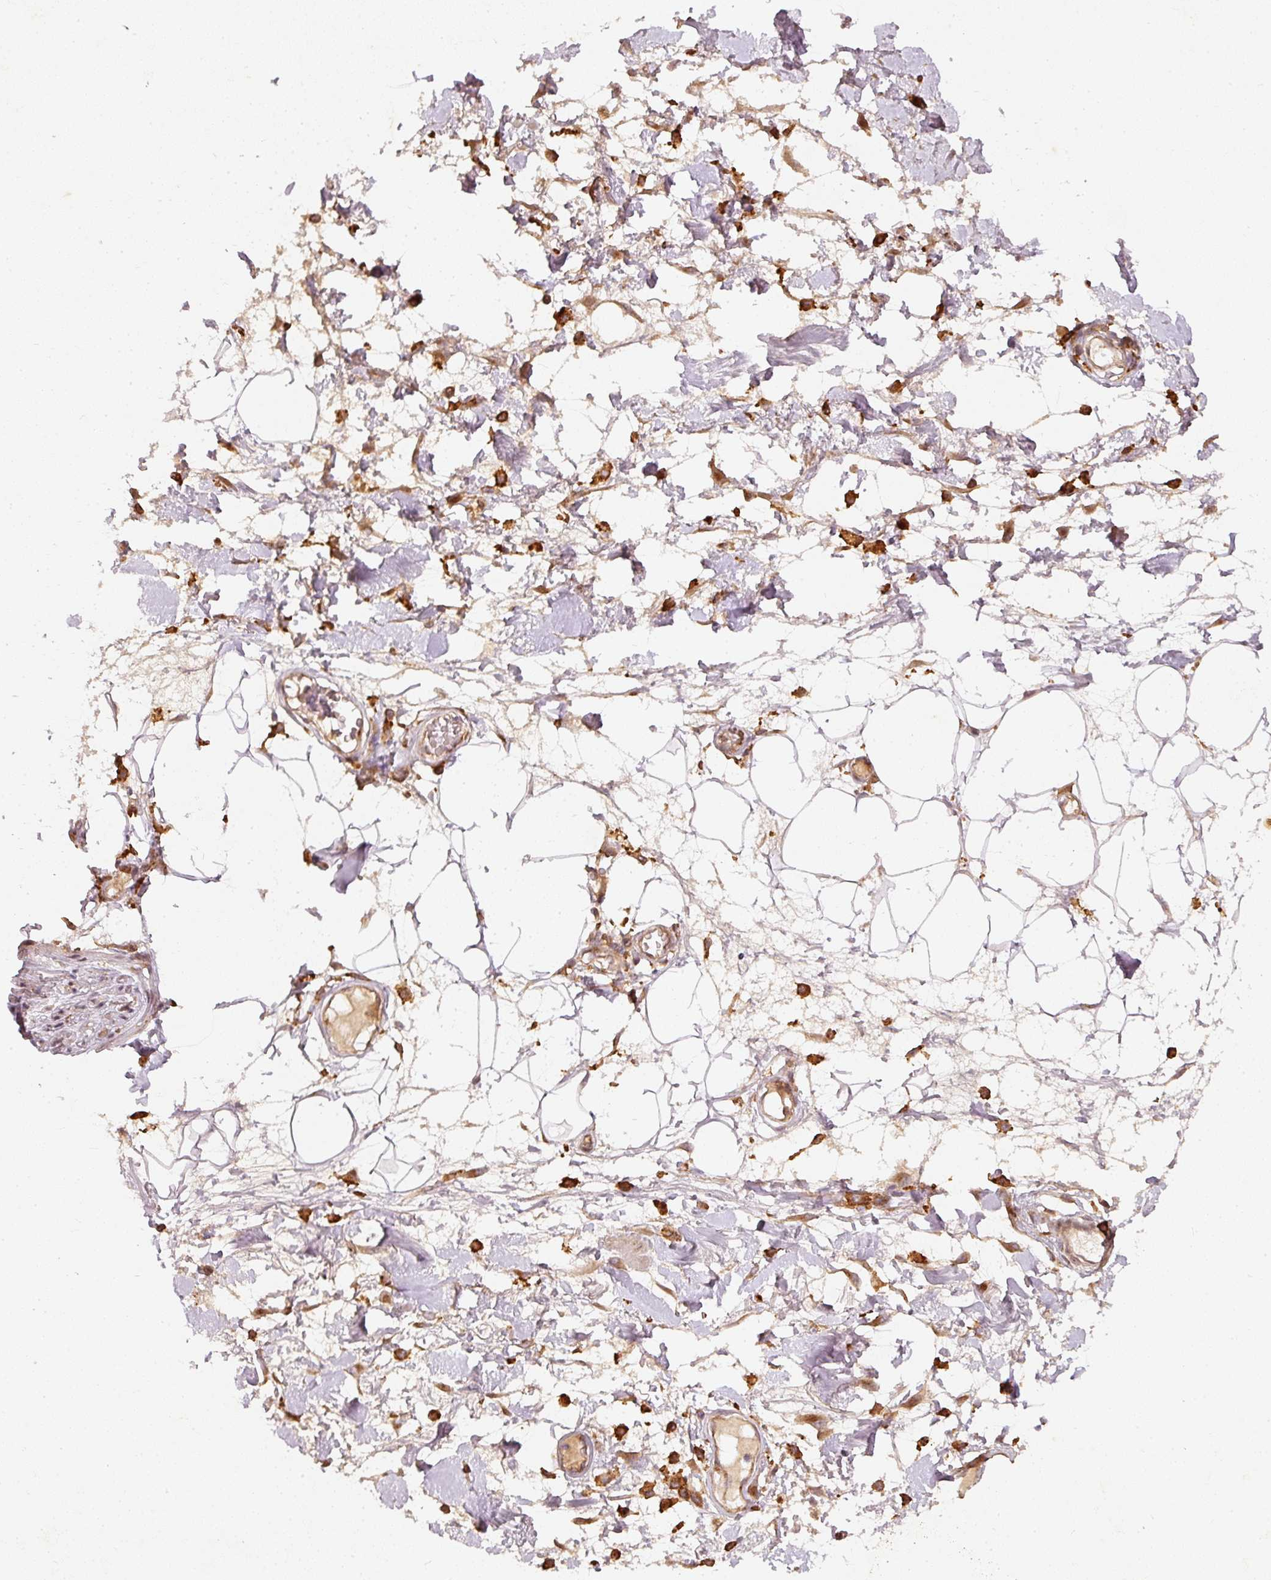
{"staining": {"intensity": "negative", "quantity": "none", "location": "none"}, "tissue": "adipose tissue", "cell_type": "Adipocytes", "image_type": "normal", "snomed": [{"axis": "morphology", "description": "Normal tissue, NOS"}, {"axis": "topography", "description": "Vulva"}, {"axis": "topography", "description": "Peripheral nerve tissue"}], "caption": "This is a histopathology image of immunohistochemistry (IHC) staining of normal adipose tissue, which shows no positivity in adipocytes. (DAB immunohistochemistry with hematoxylin counter stain).", "gene": "ZNF580", "patient": {"sex": "female", "age": 68}}